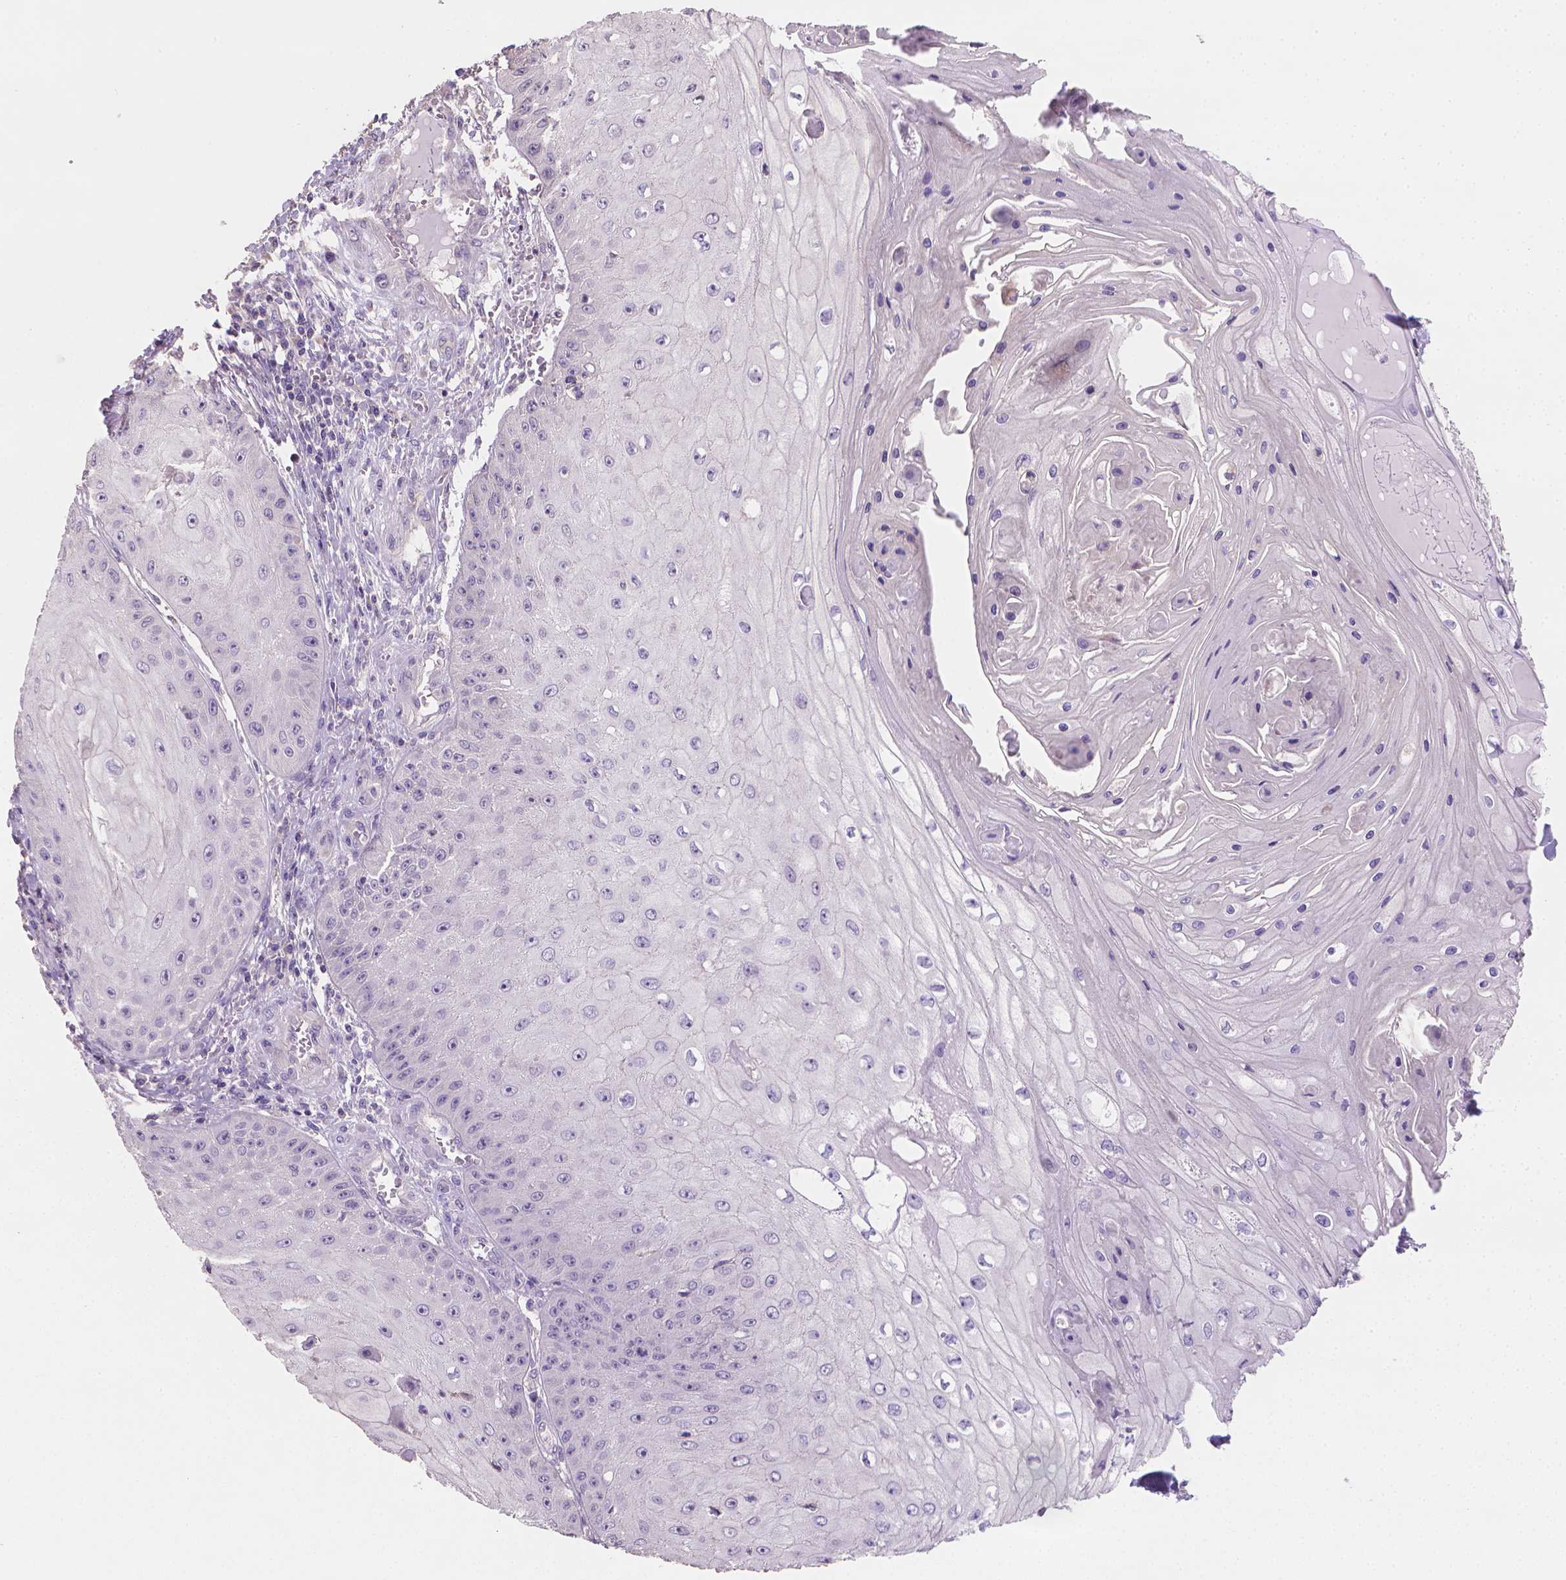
{"staining": {"intensity": "negative", "quantity": "none", "location": "none"}, "tissue": "skin cancer", "cell_type": "Tumor cells", "image_type": "cancer", "snomed": [{"axis": "morphology", "description": "Squamous cell carcinoma, NOS"}, {"axis": "topography", "description": "Skin"}], "caption": "This is an immunohistochemistry histopathology image of squamous cell carcinoma (skin). There is no staining in tumor cells.", "gene": "CATIP", "patient": {"sex": "male", "age": 70}}